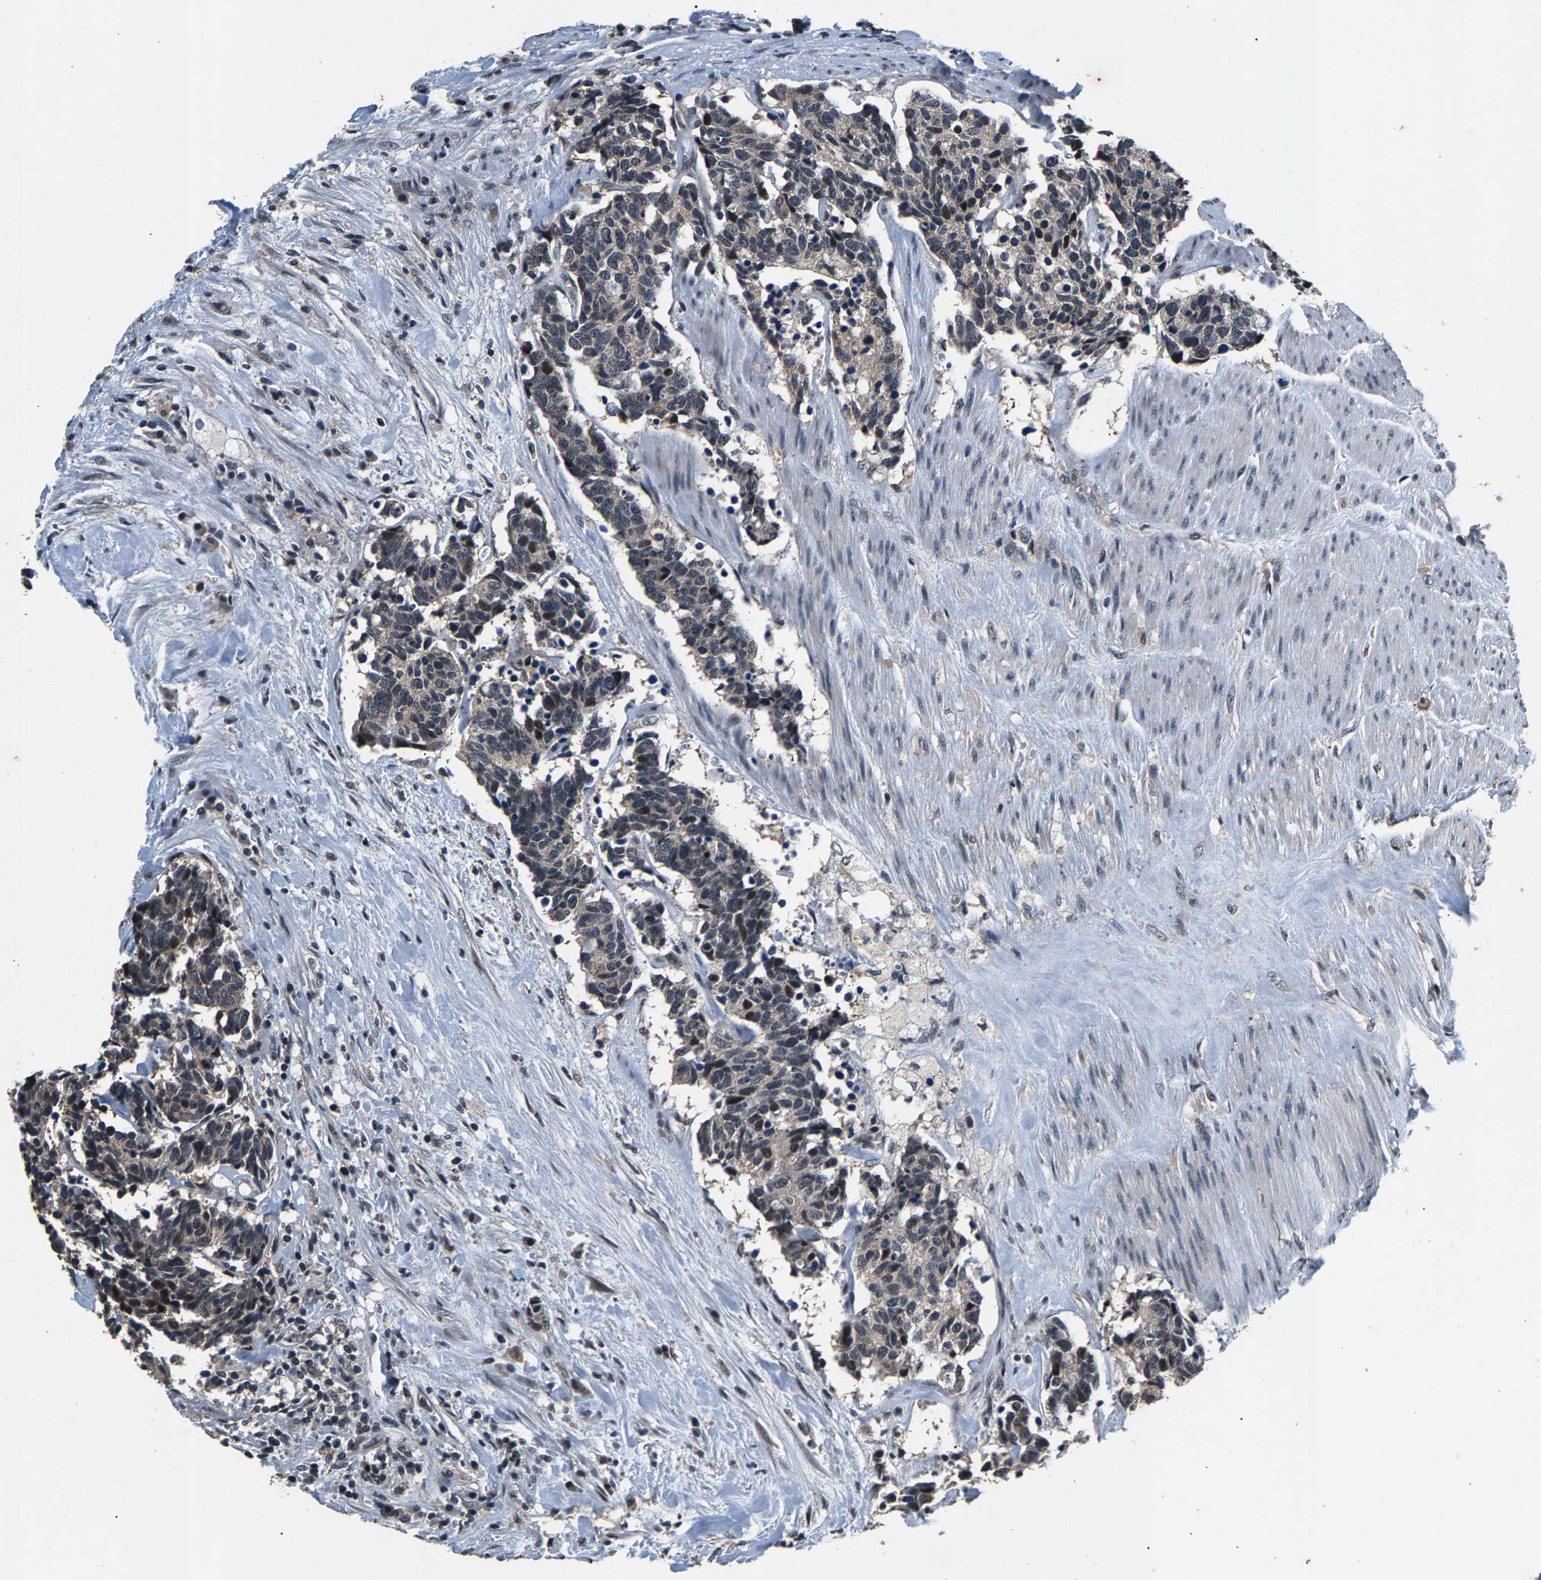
{"staining": {"intensity": "strong", "quantity": "<25%", "location": "nuclear"}, "tissue": "carcinoid", "cell_type": "Tumor cells", "image_type": "cancer", "snomed": [{"axis": "morphology", "description": "Carcinoma, NOS"}, {"axis": "morphology", "description": "Carcinoid, malignant, NOS"}, {"axis": "topography", "description": "Urinary bladder"}], "caption": "This is an image of immunohistochemistry staining of carcinoid, which shows strong expression in the nuclear of tumor cells.", "gene": "RBM33", "patient": {"sex": "male", "age": 57}}